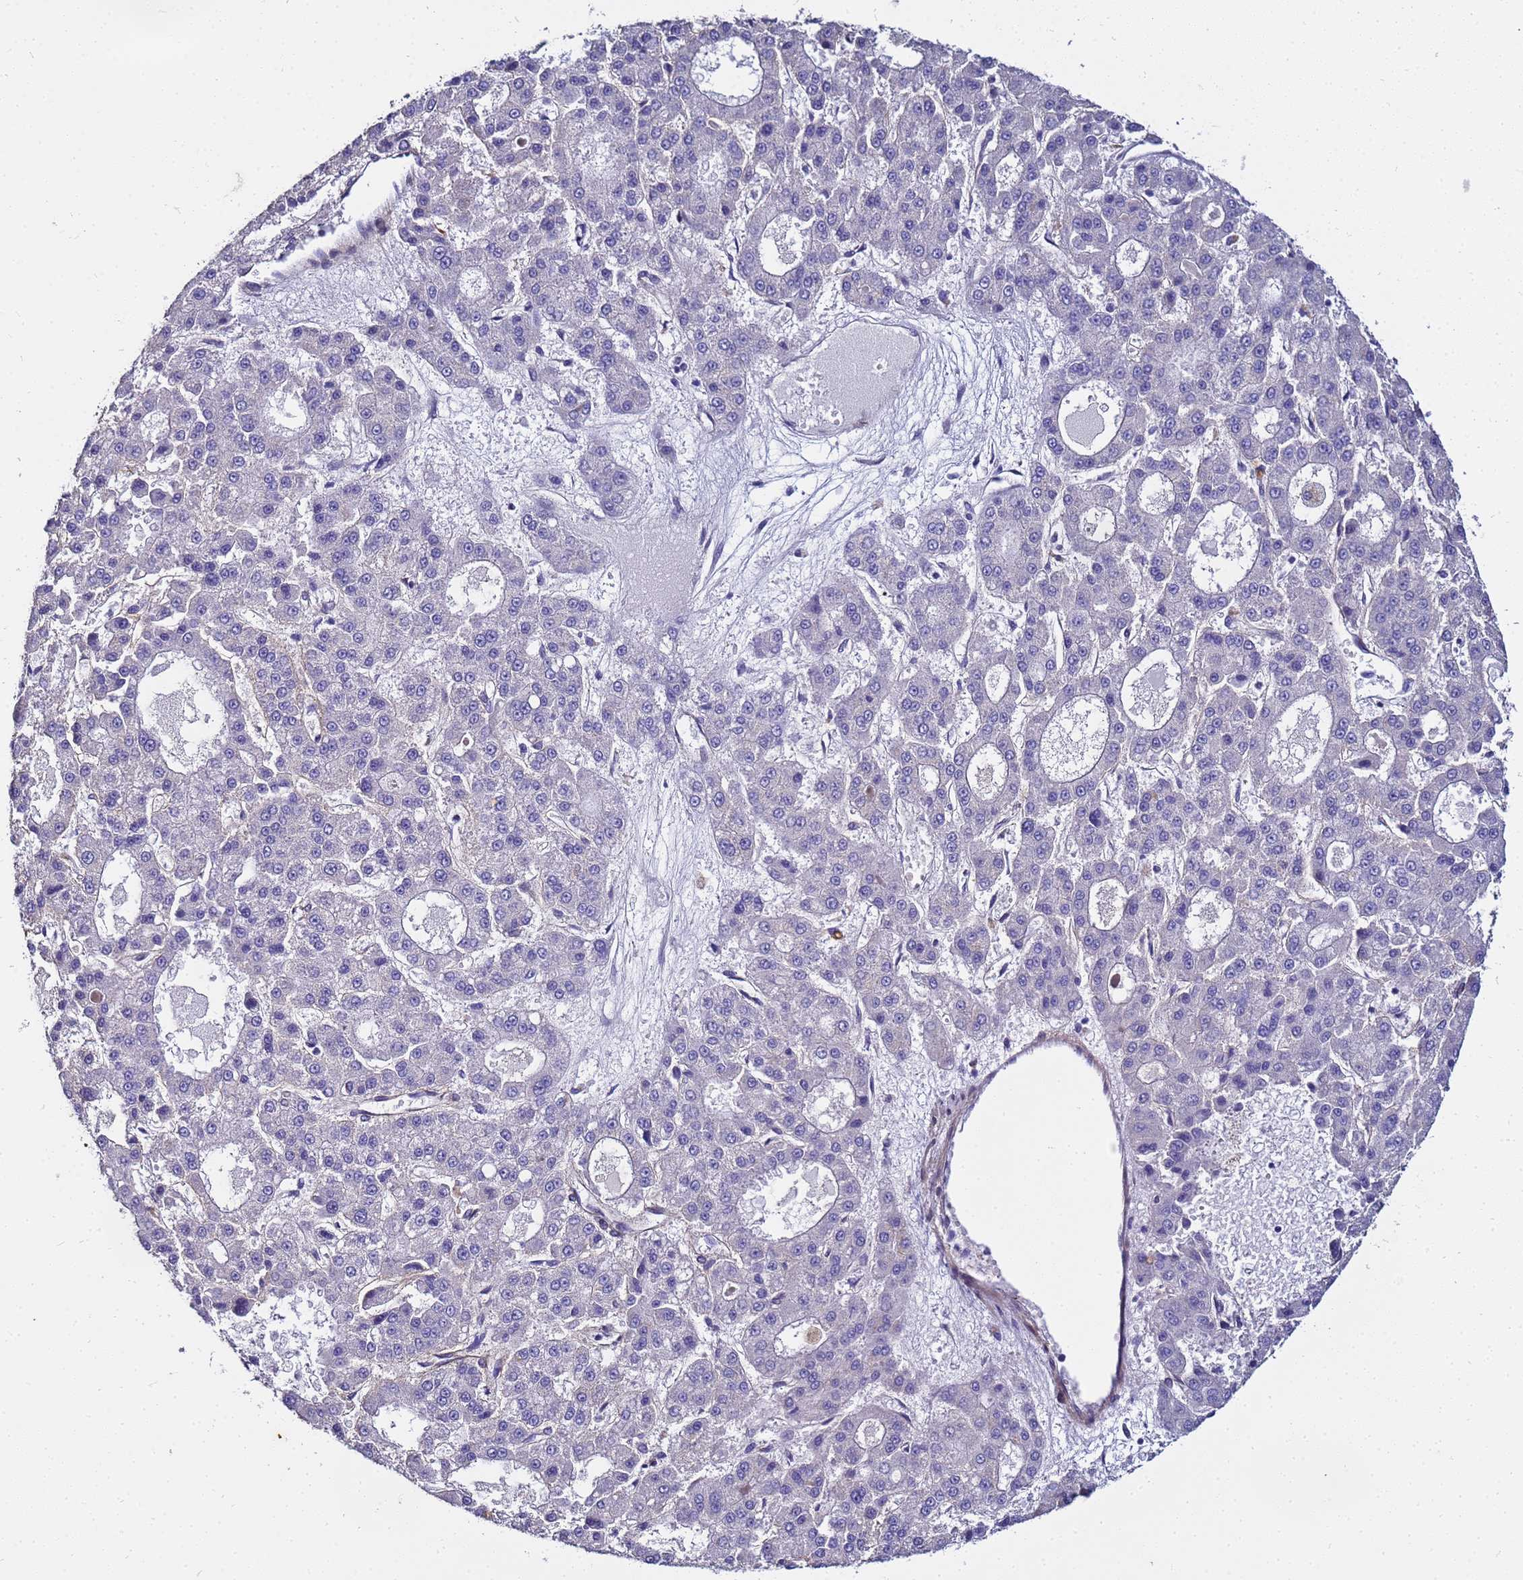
{"staining": {"intensity": "negative", "quantity": "none", "location": "none"}, "tissue": "liver cancer", "cell_type": "Tumor cells", "image_type": "cancer", "snomed": [{"axis": "morphology", "description": "Carcinoma, Hepatocellular, NOS"}, {"axis": "topography", "description": "Liver"}], "caption": "Tumor cells are negative for brown protein staining in liver cancer.", "gene": "FAM166B", "patient": {"sex": "male", "age": 70}}